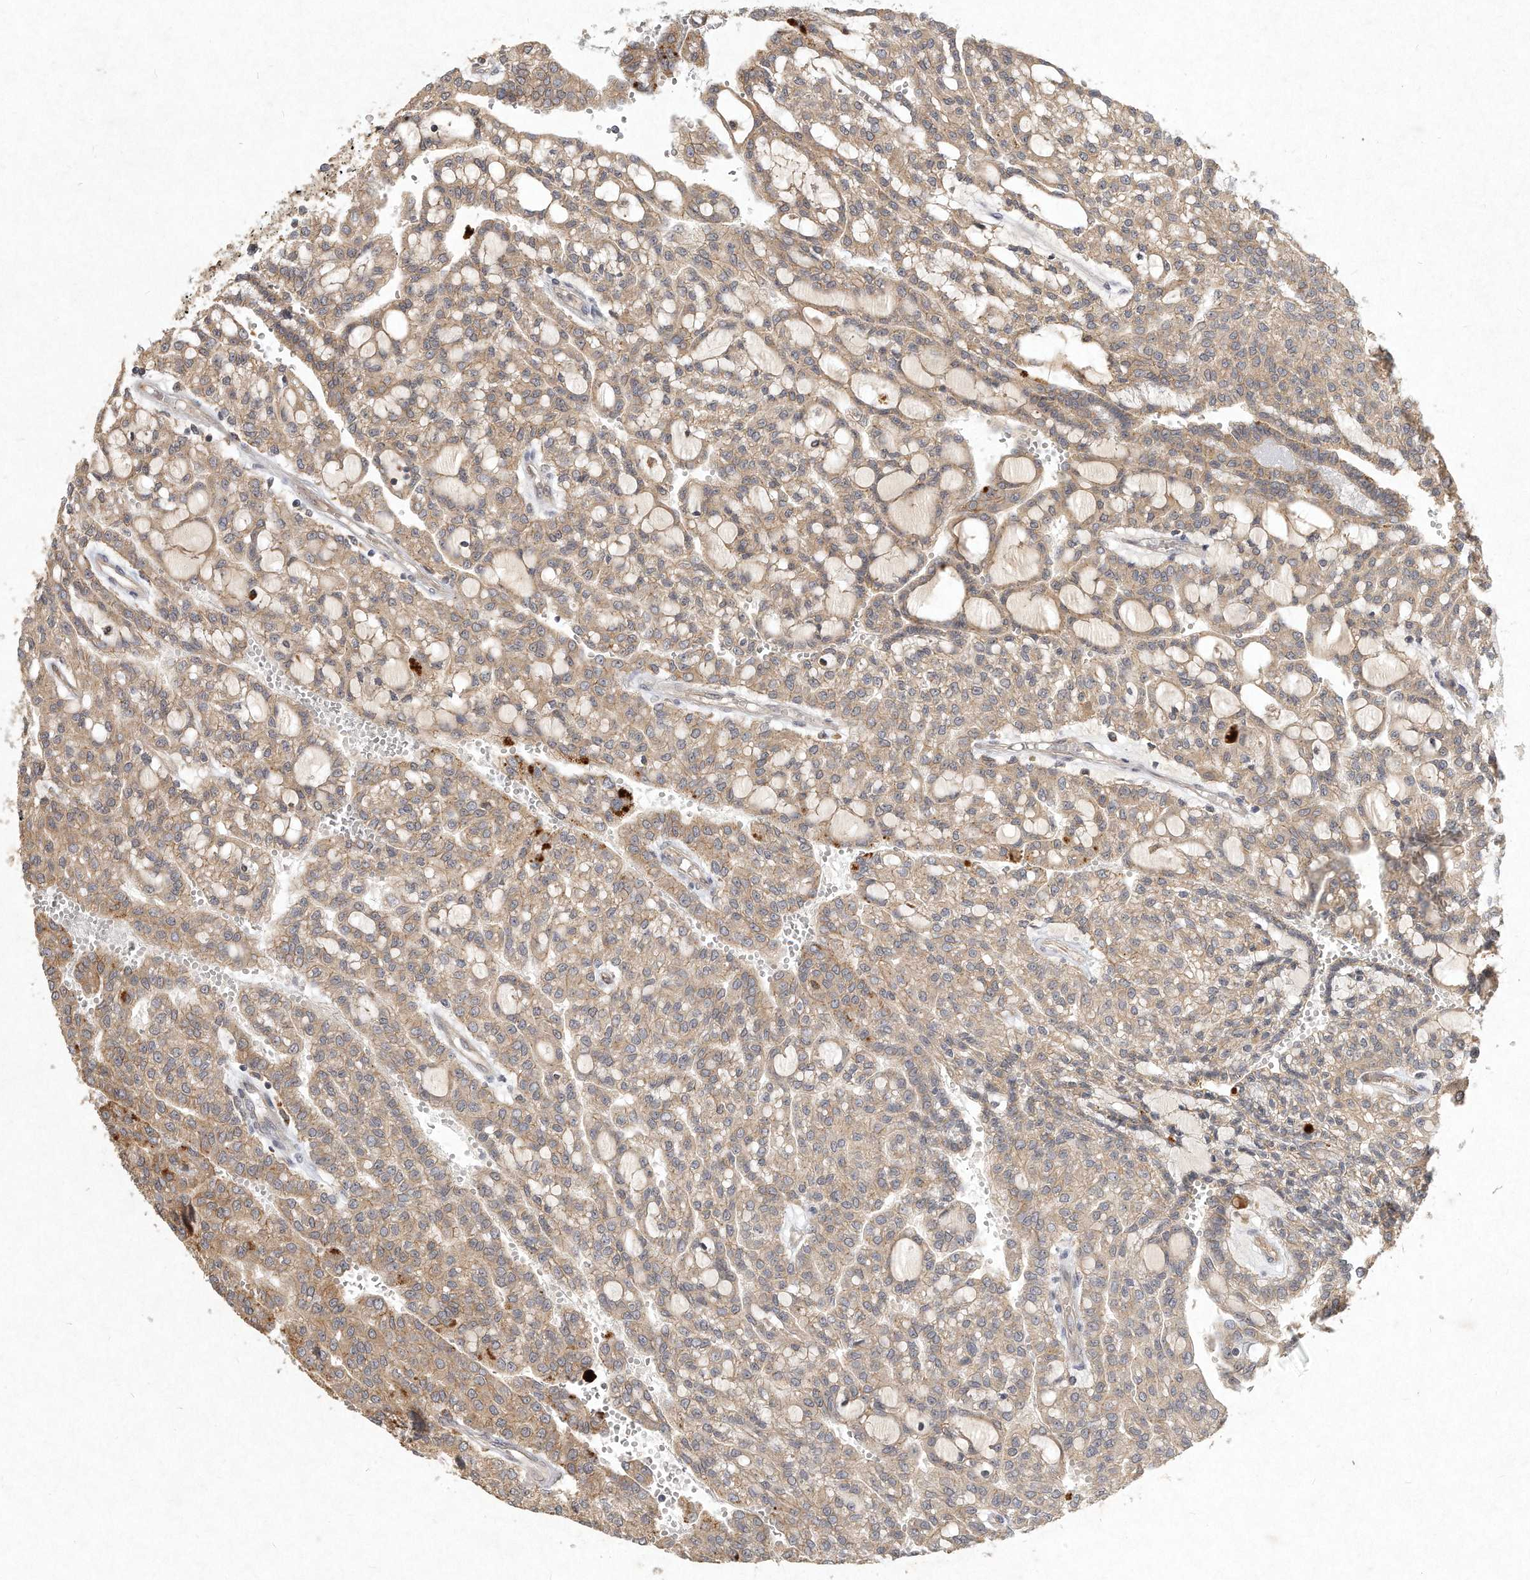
{"staining": {"intensity": "weak", "quantity": ">75%", "location": "cytoplasmic/membranous"}, "tissue": "renal cancer", "cell_type": "Tumor cells", "image_type": "cancer", "snomed": [{"axis": "morphology", "description": "Adenocarcinoma, NOS"}, {"axis": "topography", "description": "Kidney"}], "caption": "A photomicrograph of renal cancer (adenocarcinoma) stained for a protein reveals weak cytoplasmic/membranous brown staining in tumor cells.", "gene": "LGALS8", "patient": {"sex": "male", "age": 63}}